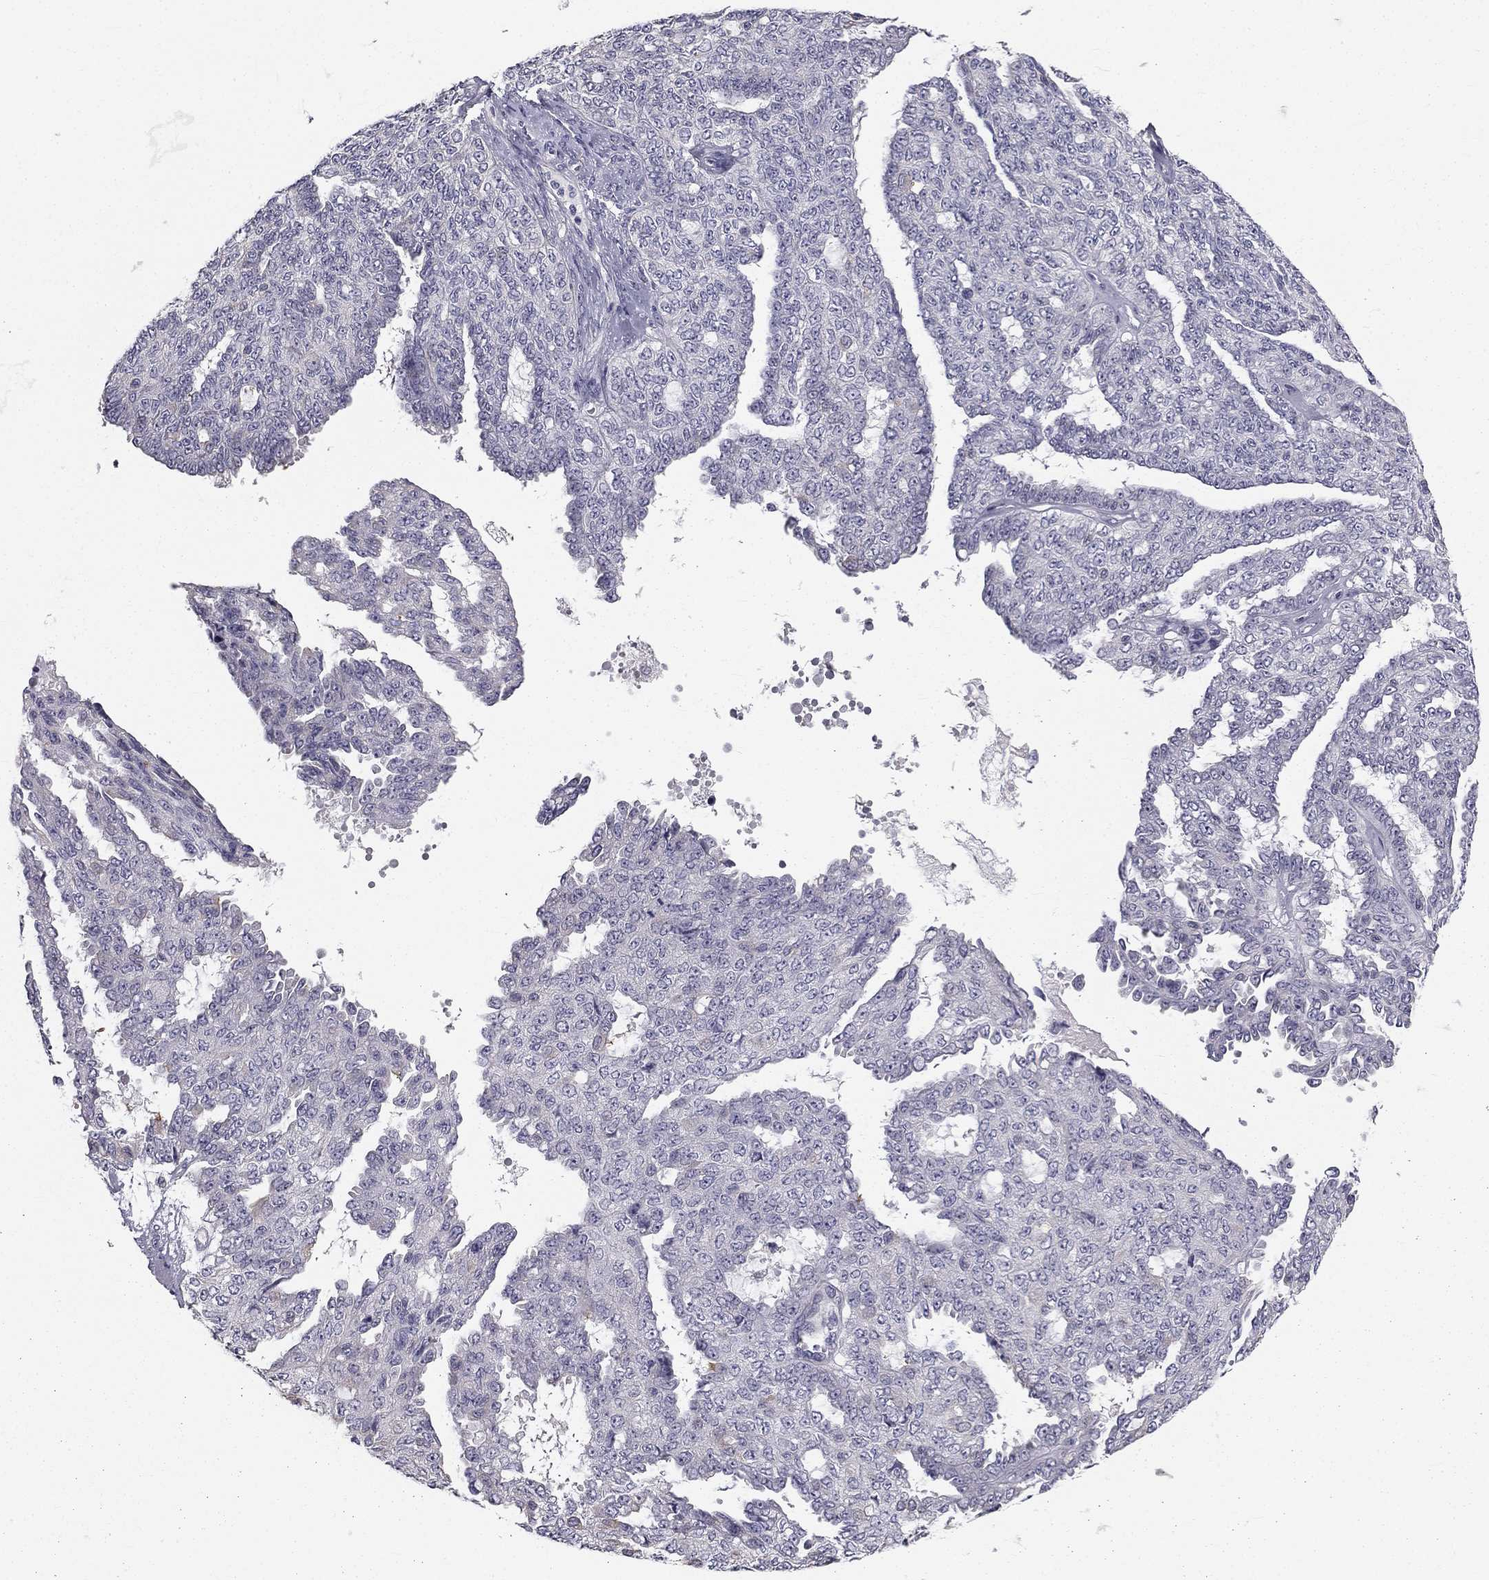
{"staining": {"intensity": "negative", "quantity": "none", "location": "none"}, "tissue": "ovarian cancer", "cell_type": "Tumor cells", "image_type": "cancer", "snomed": [{"axis": "morphology", "description": "Cystadenocarcinoma, serous, NOS"}, {"axis": "topography", "description": "Ovary"}], "caption": "This is an immunohistochemistry (IHC) micrograph of human ovarian serous cystadenocarcinoma. There is no positivity in tumor cells.", "gene": "CCDC40", "patient": {"sex": "female", "age": 71}}